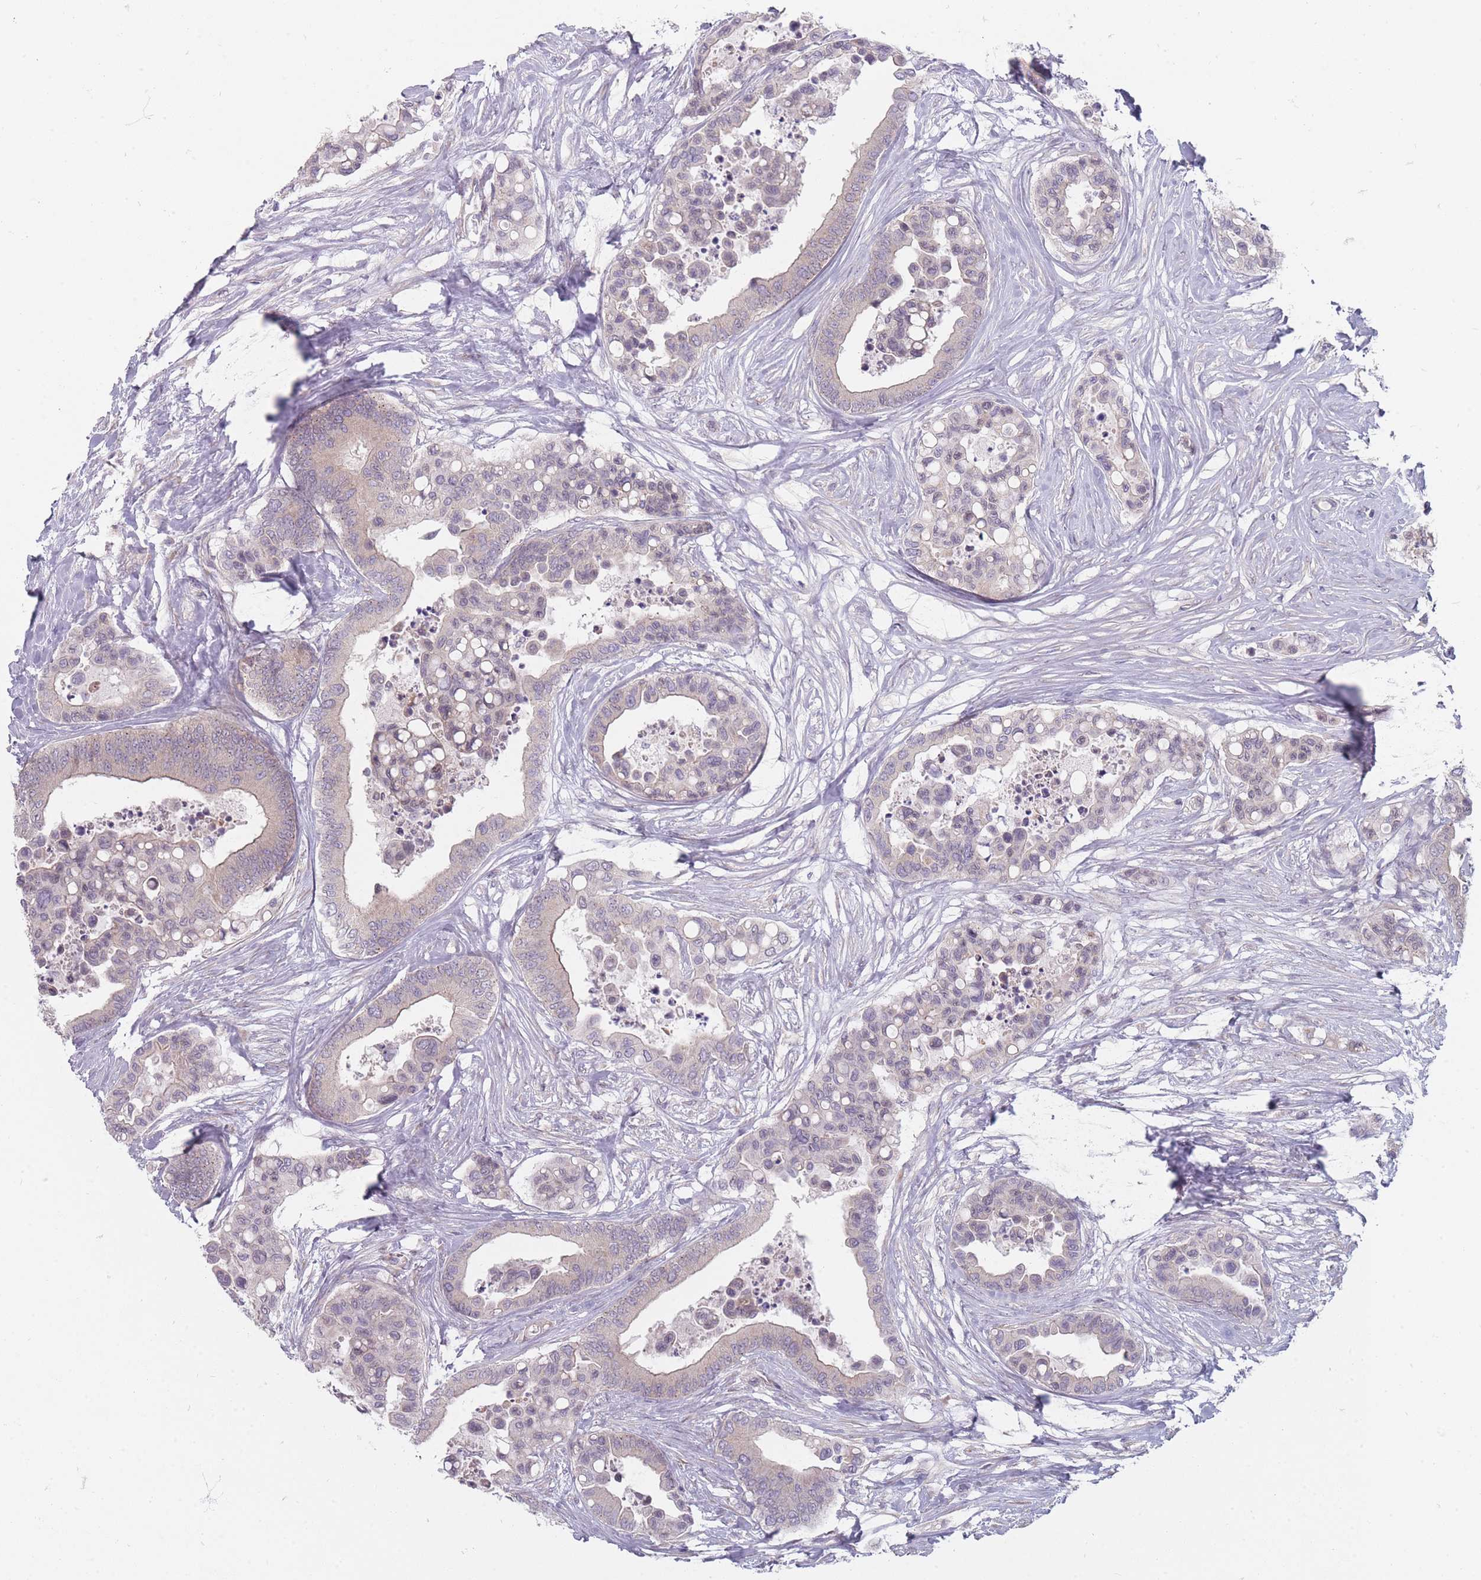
{"staining": {"intensity": "negative", "quantity": "none", "location": "none"}, "tissue": "colorectal cancer", "cell_type": "Tumor cells", "image_type": "cancer", "snomed": [{"axis": "morphology", "description": "Adenocarcinoma, NOS"}, {"axis": "topography", "description": "Colon"}], "caption": "The histopathology image reveals no staining of tumor cells in colorectal adenocarcinoma.", "gene": "PCDH12", "patient": {"sex": "male", "age": 82}}